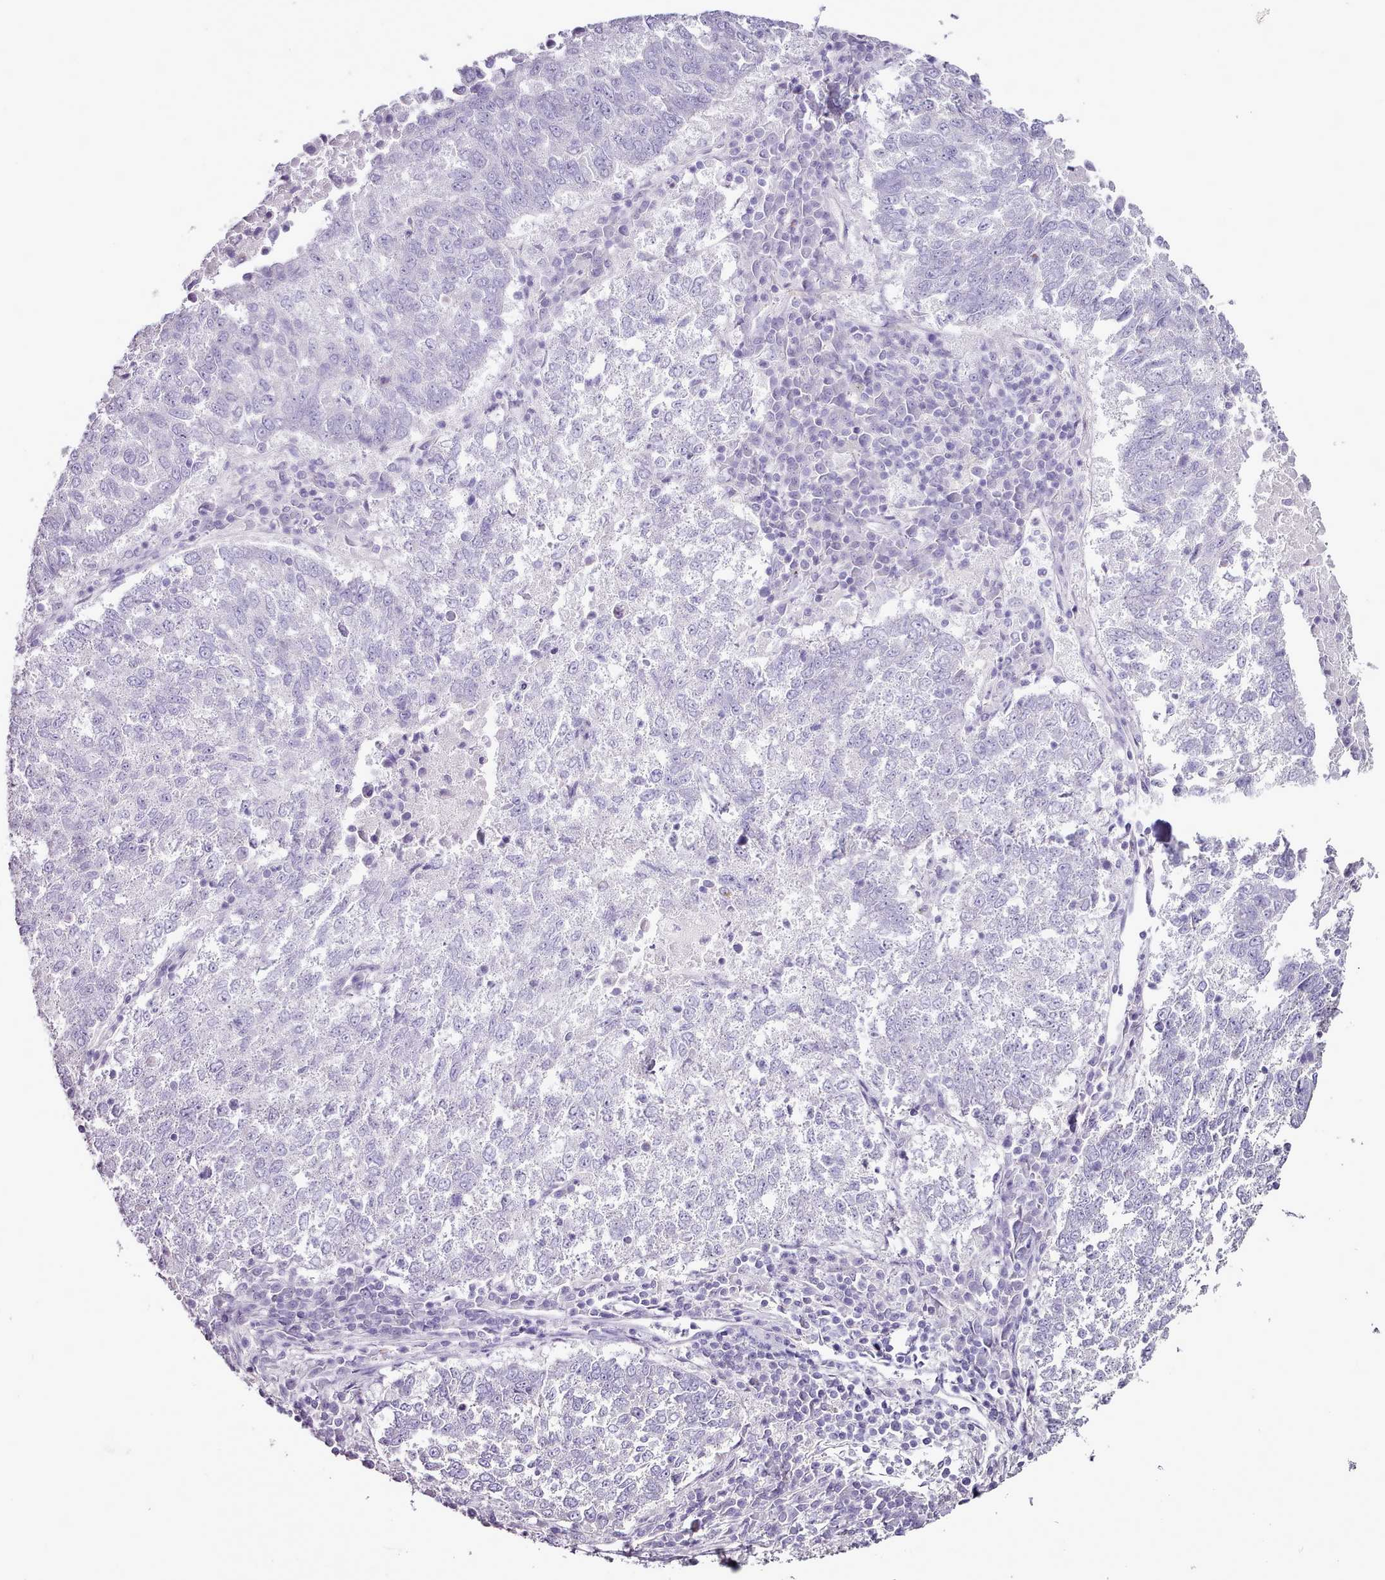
{"staining": {"intensity": "negative", "quantity": "none", "location": "none"}, "tissue": "lung cancer", "cell_type": "Tumor cells", "image_type": "cancer", "snomed": [{"axis": "morphology", "description": "Squamous cell carcinoma, NOS"}, {"axis": "topography", "description": "Lung"}], "caption": "Lung squamous cell carcinoma stained for a protein using immunohistochemistry (IHC) exhibits no staining tumor cells.", "gene": "BLOC1S2", "patient": {"sex": "male", "age": 73}}